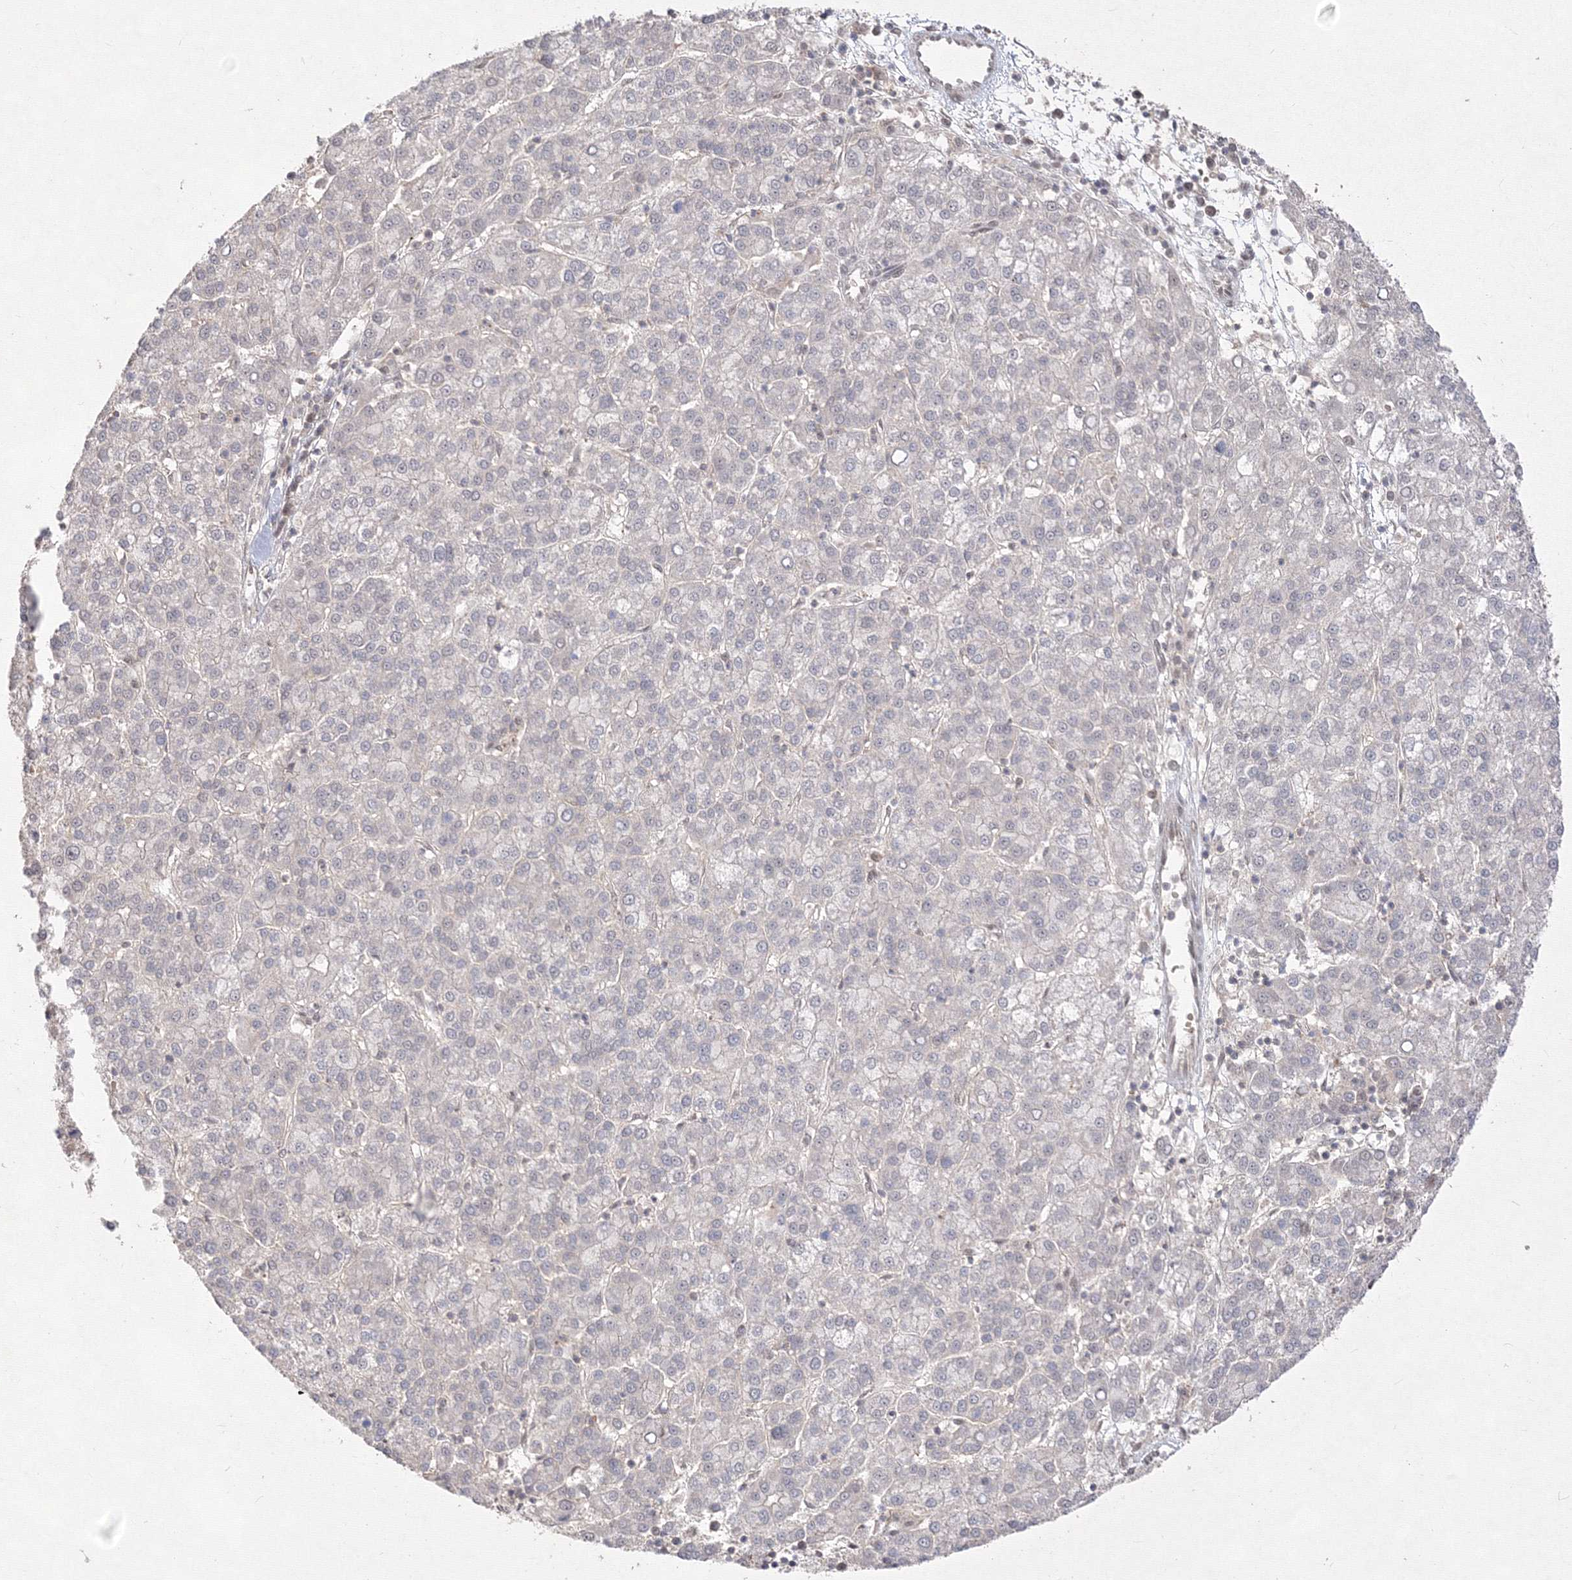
{"staining": {"intensity": "negative", "quantity": "none", "location": "none"}, "tissue": "liver cancer", "cell_type": "Tumor cells", "image_type": "cancer", "snomed": [{"axis": "morphology", "description": "Carcinoma, Hepatocellular, NOS"}, {"axis": "topography", "description": "Liver"}], "caption": "DAB immunohistochemical staining of human liver cancer (hepatocellular carcinoma) exhibits no significant positivity in tumor cells. The staining was performed using DAB (3,3'-diaminobenzidine) to visualize the protein expression in brown, while the nuclei were stained in blue with hematoxylin (Magnification: 20x).", "gene": "COPS4", "patient": {"sex": "female", "age": 58}}